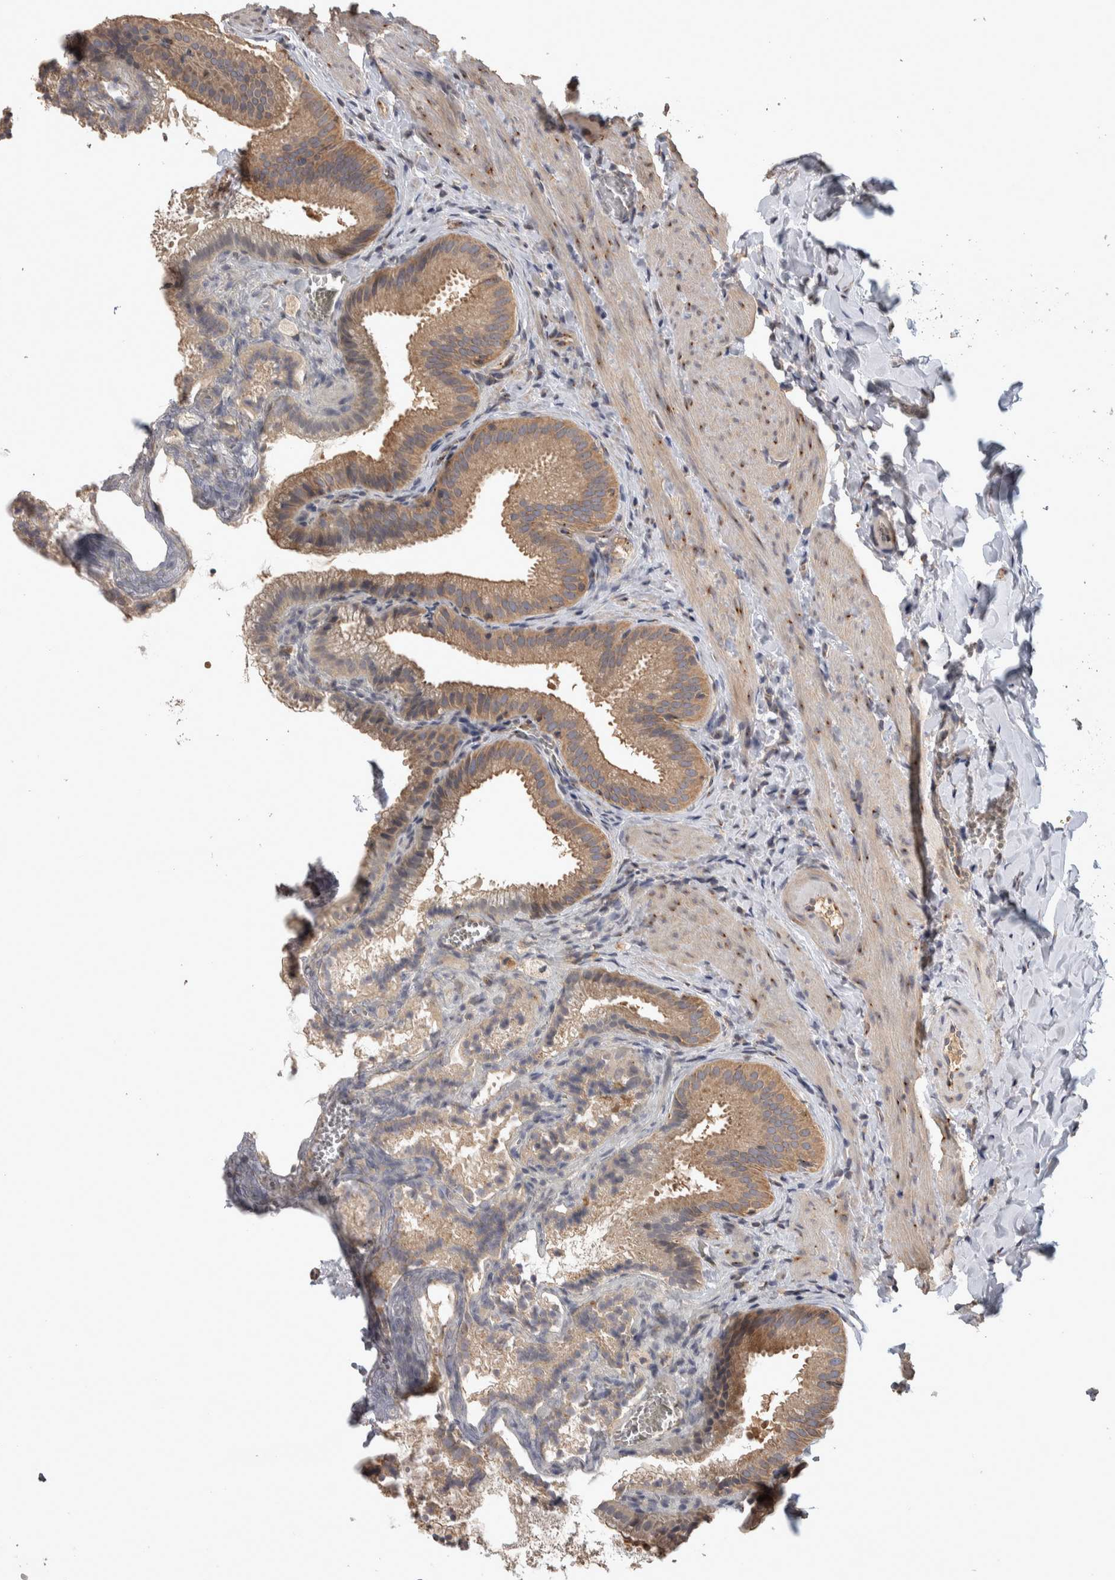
{"staining": {"intensity": "moderate", "quantity": ">75%", "location": "cytoplasmic/membranous"}, "tissue": "gallbladder", "cell_type": "Glandular cells", "image_type": "normal", "snomed": [{"axis": "morphology", "description": "Normal tissue, NOS"}, {"axis": "topography", "description": "Gallbladder"}], "caption": "Gallbladder stained with immunohistochemistry (IHC) exhibits moderate cytoplasmic/membranous staining in approximately >75% of glandular cells.", "gene": "IFRD1", "patient": {"sex": "male", "age": 38}}